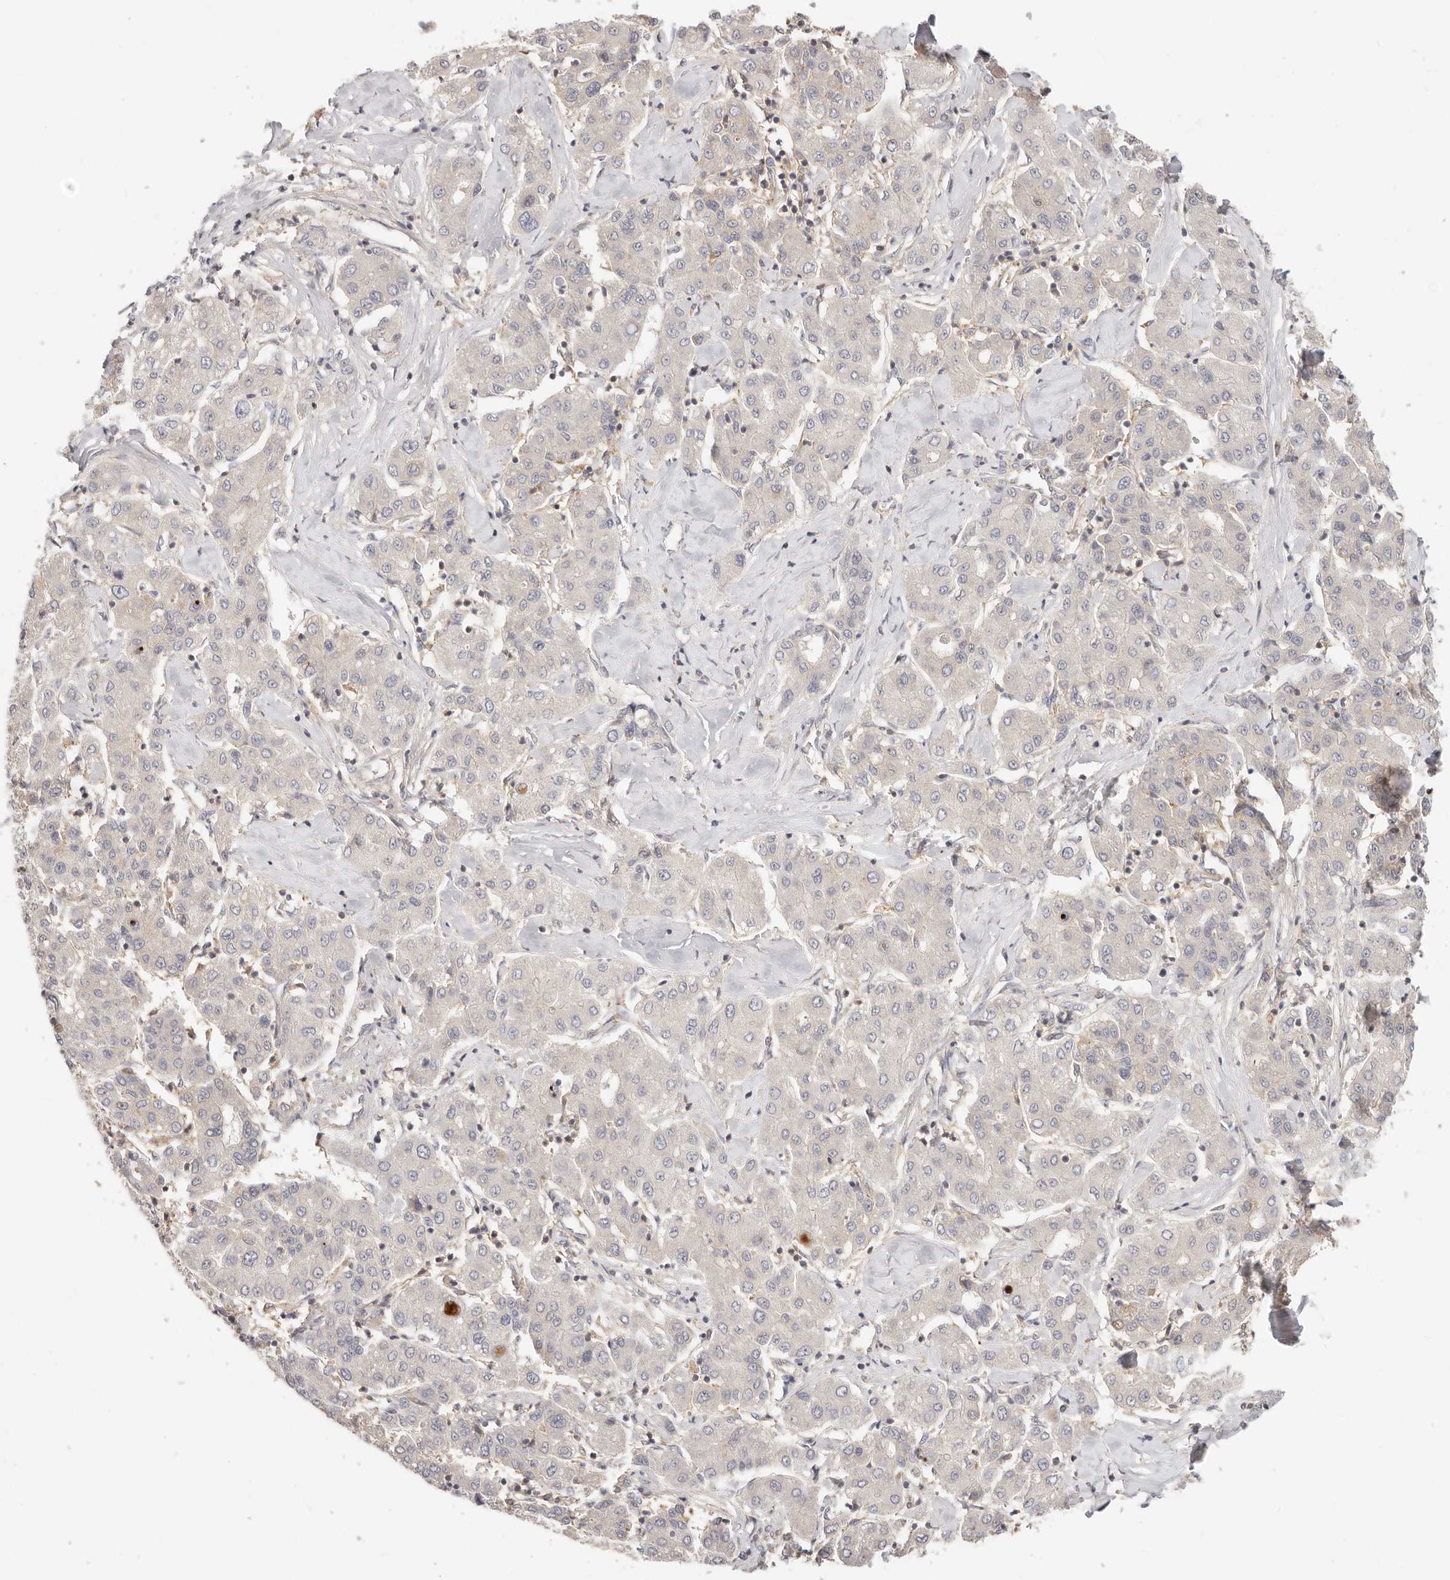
{"staining": {"intensity": "negative", "quantity": "none", "location": "none"}, "tissue": "liver cancer", "cell_type": "Tumor cells", "image_type": "cancer", "snomed": [{"axis": "morphology", "description": "Carcinoma, Hepatocellular, NOS"}, {"axis": "topography", "description": "Liver"}], "caption": "Tumor cells are negative for protein expression in human hepatocellular carcinoma (liver).", "gene": "DTNBP1", "patient": {"sex": "male", "age": 65}}